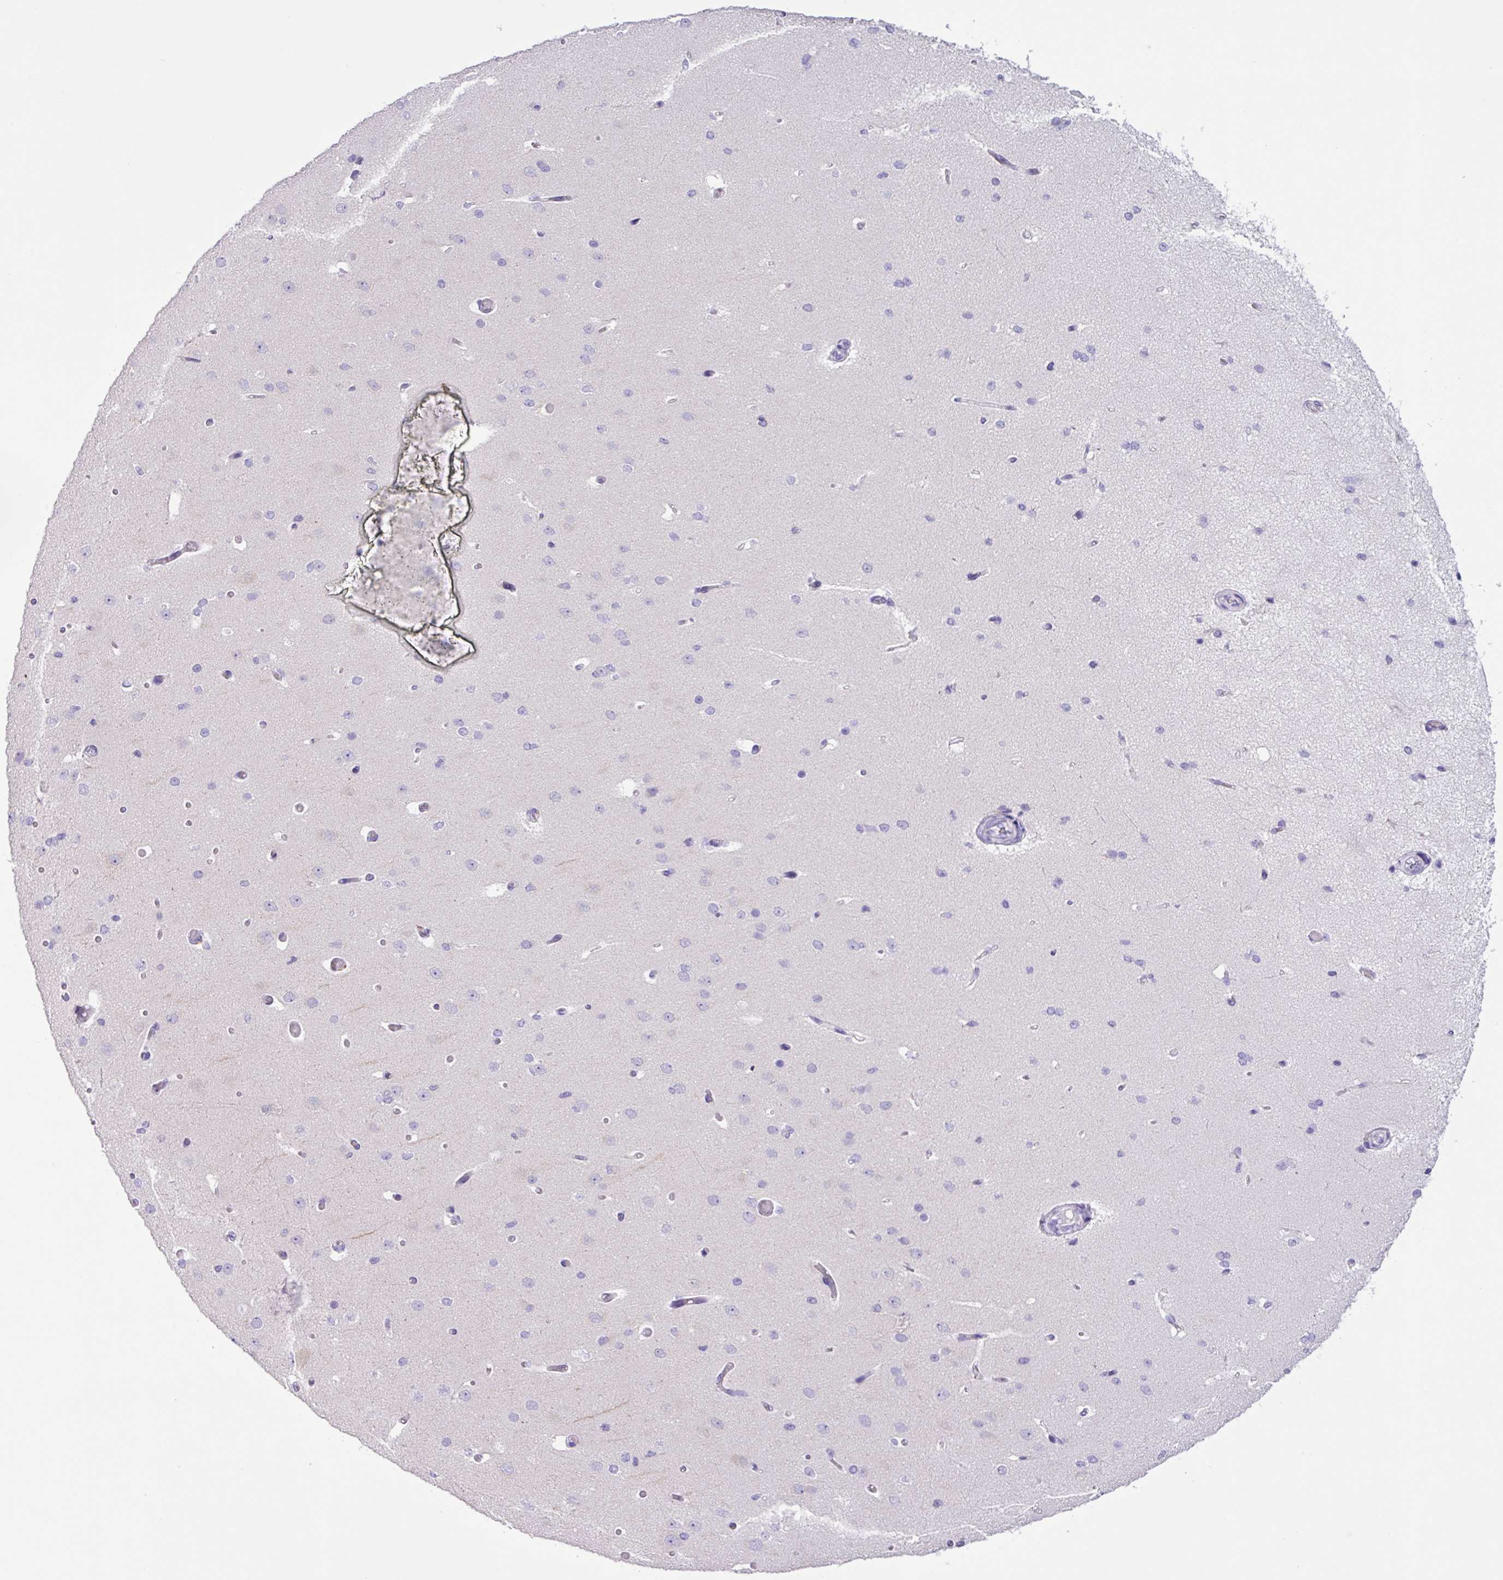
{"staining": {"intensity": "negative", "quantity": "none", "location": "none"}, "tissue": "cerebral cortex", "cell_type": "Endothelial cells", "image_type": "normal", "snomed": [{"axis": "morphology", "description": "Normal tissue, NOS"}, {"axis": "morphology", "description": "Inflammation, NOS"}, {"axis": "topography", "description": "Cerebral cortex"}], "caption": "The micrograph exhibits no significant positivity in endothelial cells of cerebral cortex. (DAB immunohistochemistry, high magnification).", "gene": "AGO3", "patient": {"sex": "male", "age": 6}}